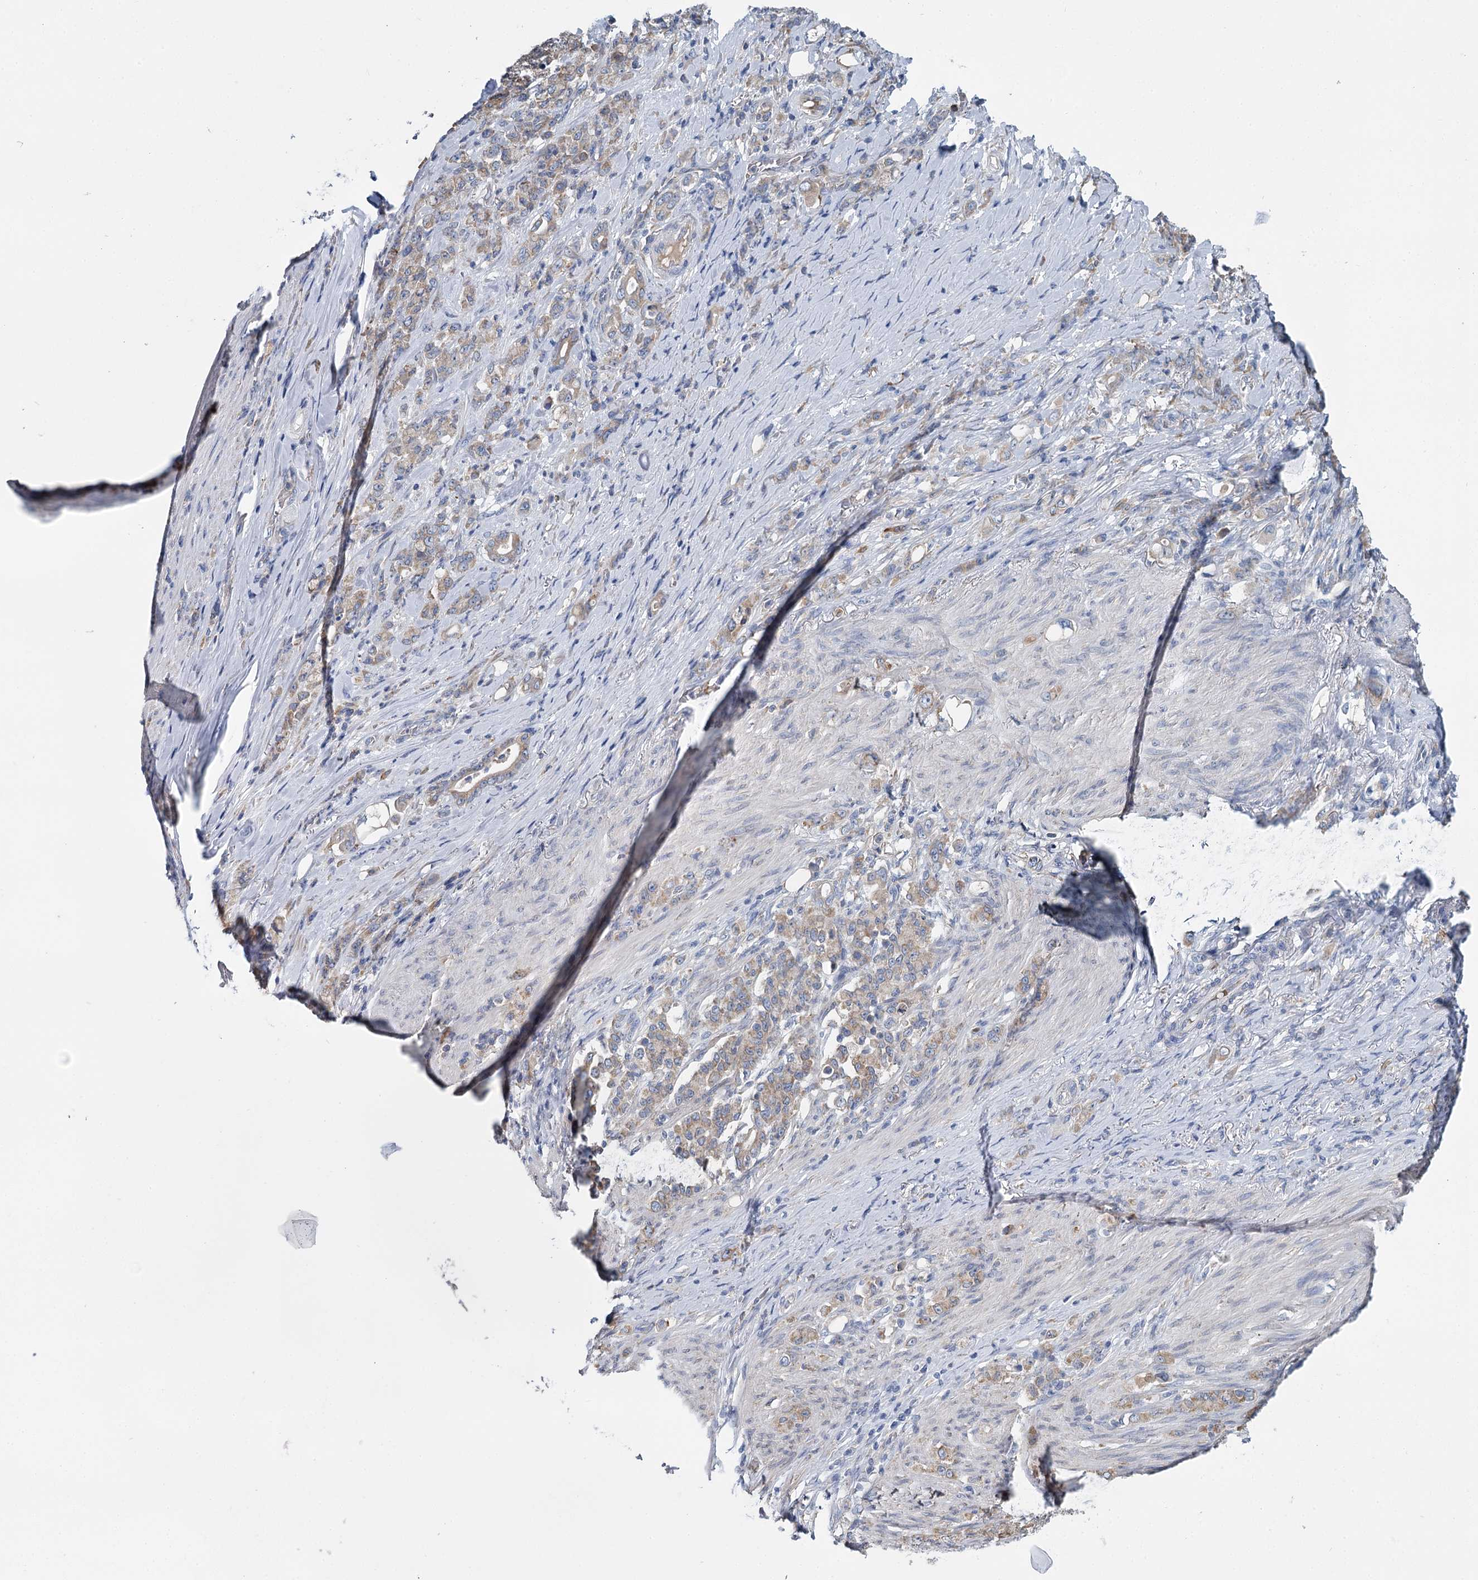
{"staining": {"intensity": "weak", "quantity": "25%-75%", "location": "cytoplasmic/membranous"}, "tissue": "stomach cancer", "cell_type": "Tumor cells", "image_type": "cancer", "snomed": [{"axis": "morphology", "description": "Adenocarcinoma, NOS"}, {"axis": "topography", "description": "Stomach"}], "caption": "Protein staining displays weak cytoplasmic/membranous staining in approximately 25%-75% of tumor cells in adenocarcinoma (stomach). (DAB (3,3'-diaminobenzidine) IHC, brown staining for protein, blue staining for nuclei).", "gene": "ANKRD16", "patient": {"sex": "female", "age": 79}}